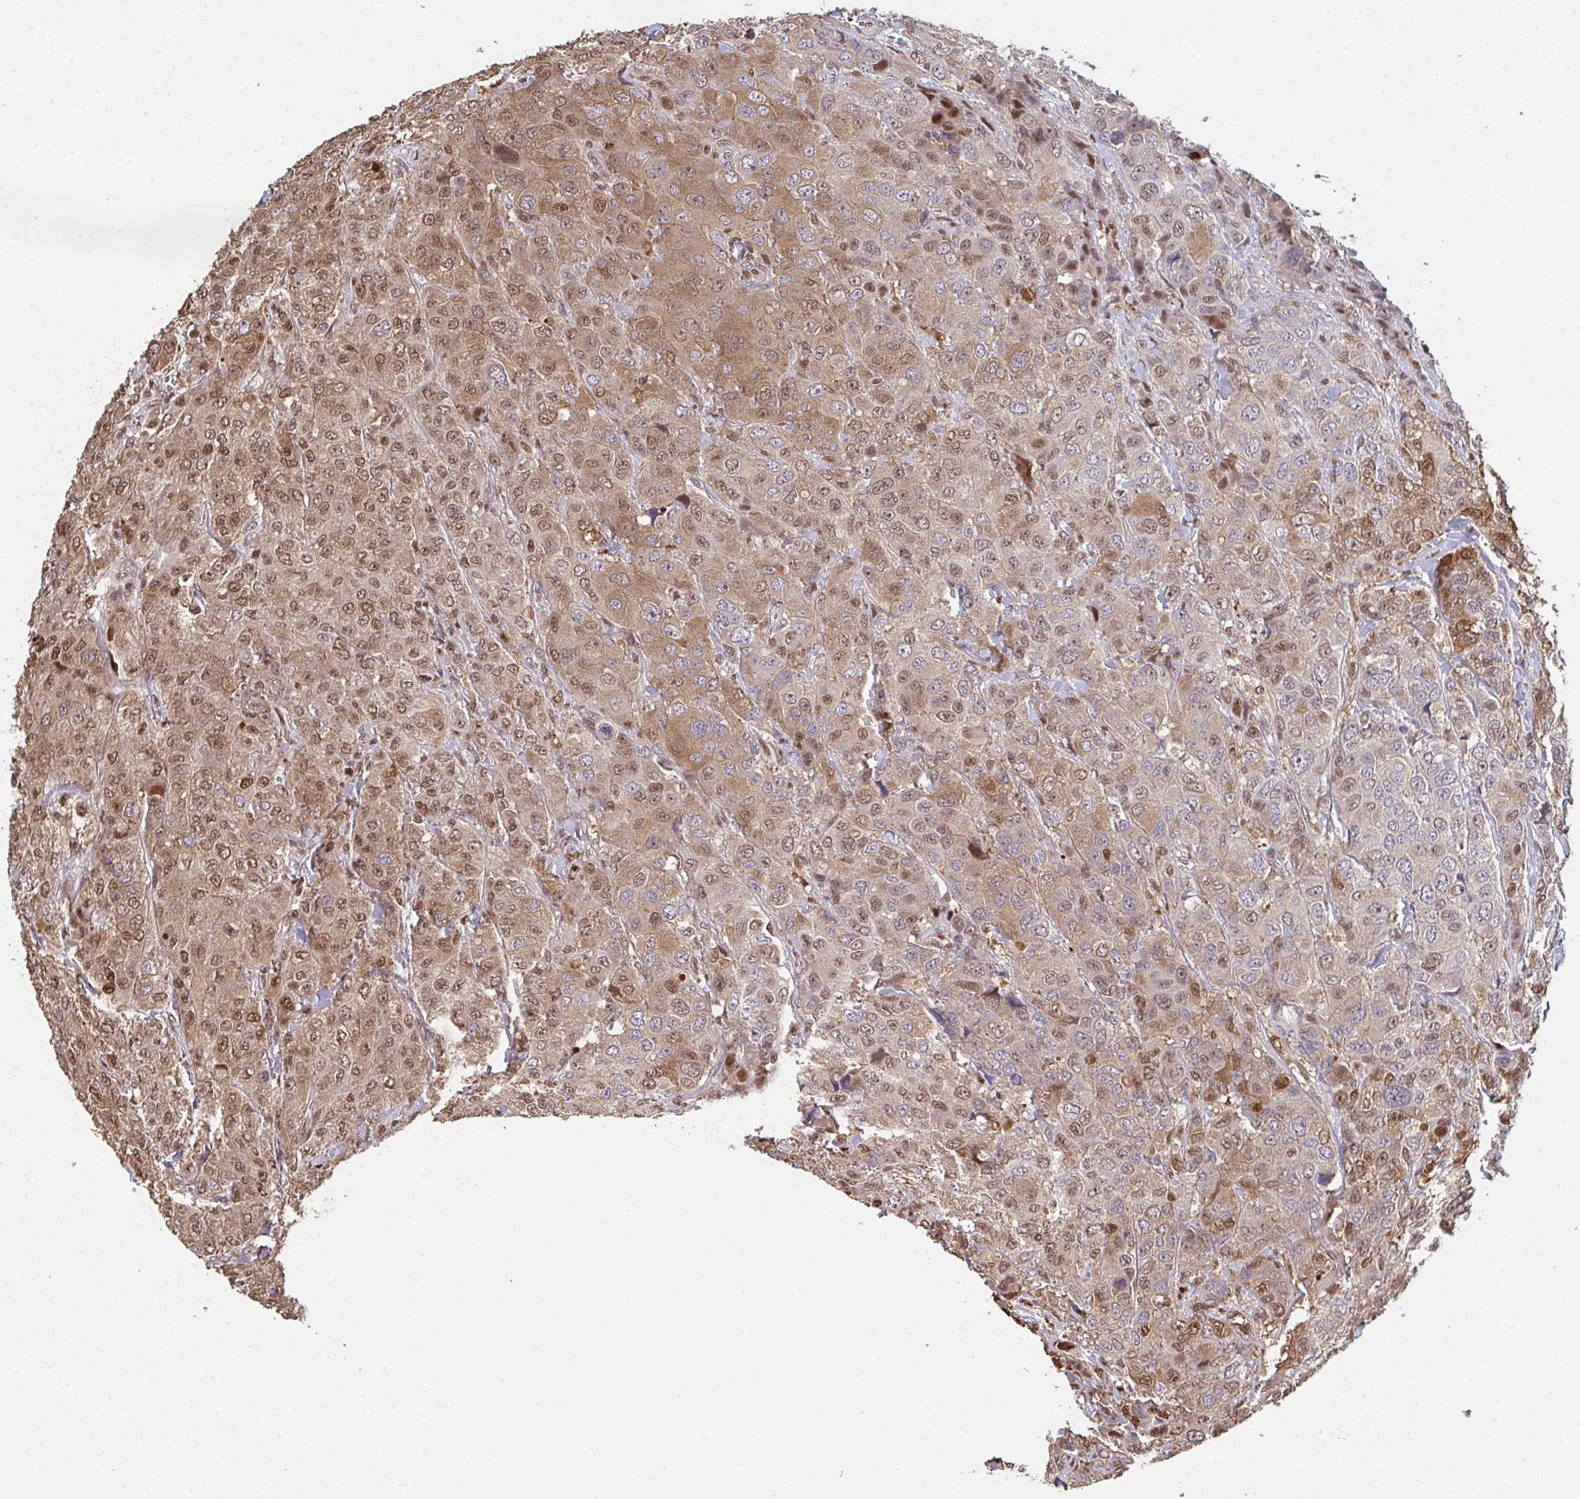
{"staining": {"intensity": "moderate", "quantity": ">75%", "location": "cytoplasmic/membranous,nuclear"}, "tissue": "breast cancer", "cell_type": "Tumor cells", "image_type": "cancer", "snomed": [{"axis": "morphology", "description": "Duct carcinoma"}, {"axis": "topography", "description": "Breast"}], "caption": "Breast cancer stained with a brown dye displays moderate cytoplasmic/membranous and nuclear positive expression in approximately >75% of tumor cells.", "gene": "ACD", "patient": {"sex": "female", "age": 43}}